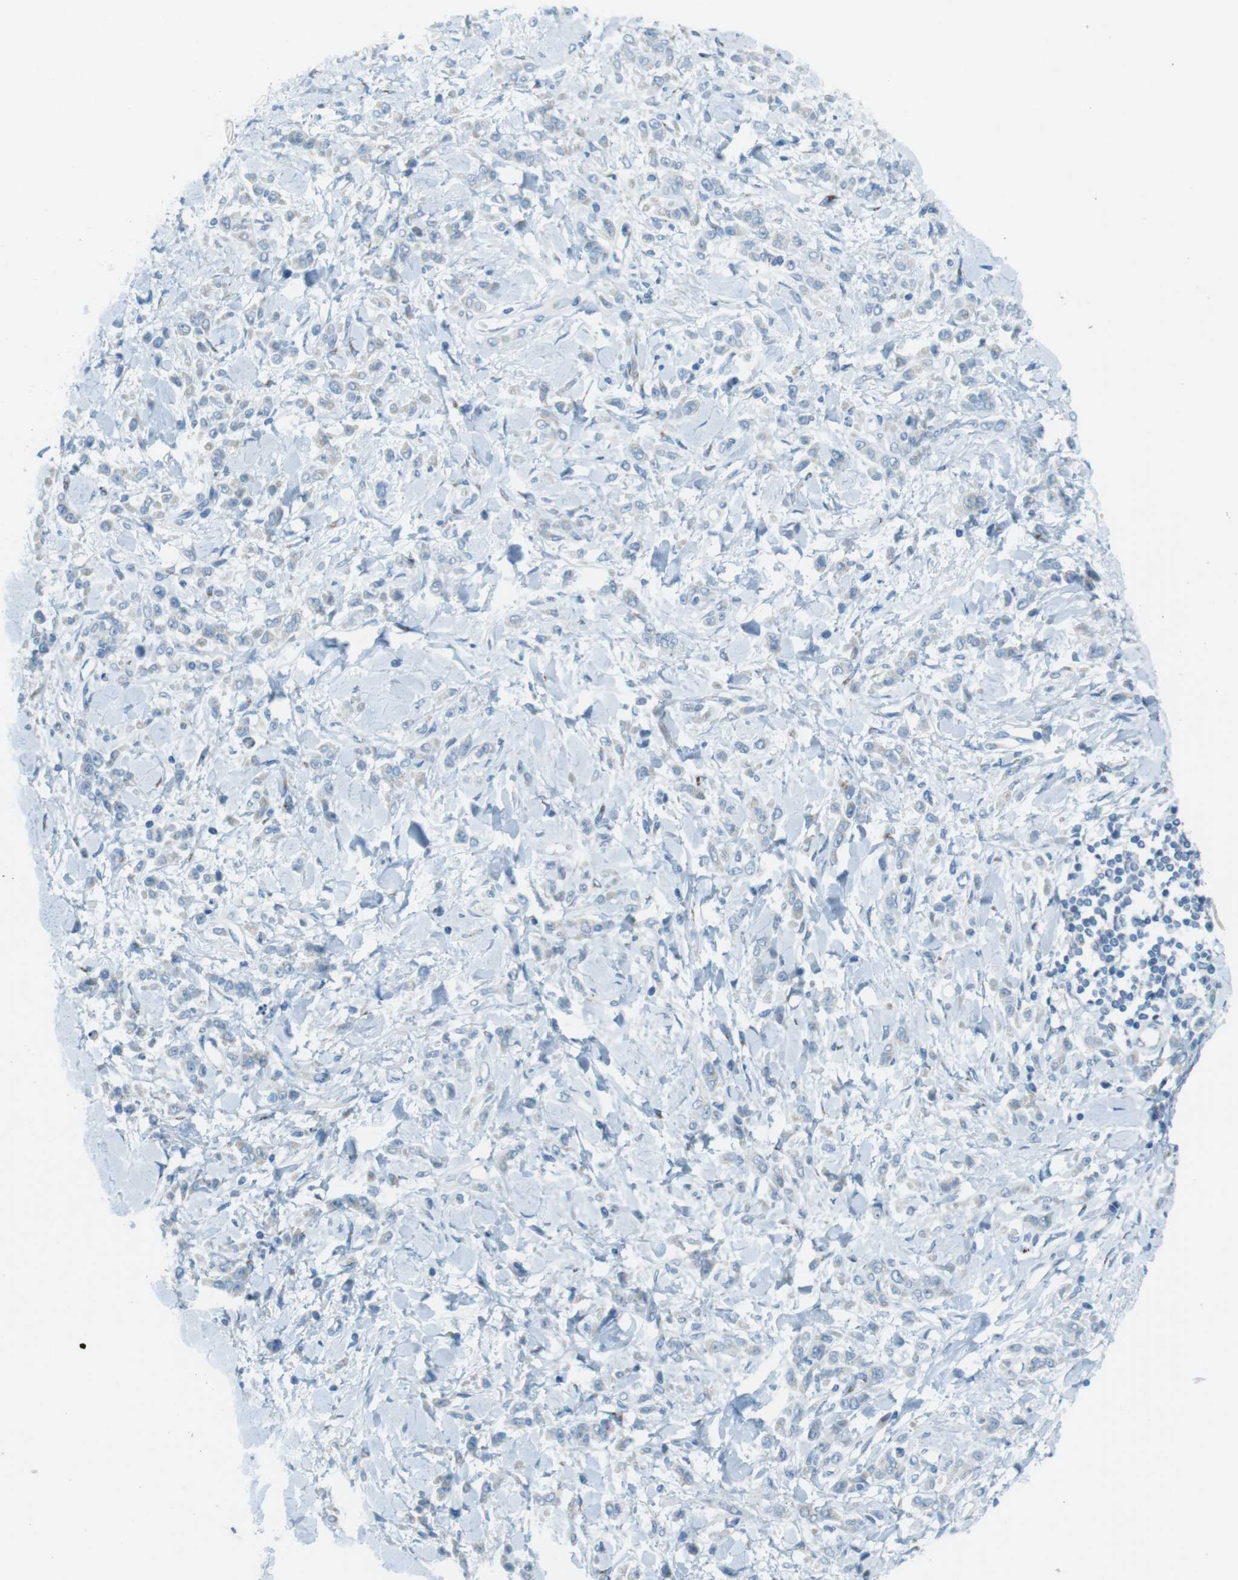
{"staining": {"intensity": "negative", "quantity": "none", "location": "none"}, "tissue": "stomach cancer", "cell_type": "Tumor cells", "image_type": "cancer", "snomed": [{"axis": "morphology", "description": "Normal tissue, NOS"}, {"axis": "morphology", "description": "Adenocarcinoma, NOS"}, {"axis": "topography", "description": "Stomach"}], "caption": "Immunohistochemistry (IHC) of adenocarcinoma (stomach) shows no staining in tumor cells.", "gene": "TXNDC15", "patient": {"sex": "male", "age": 82}}